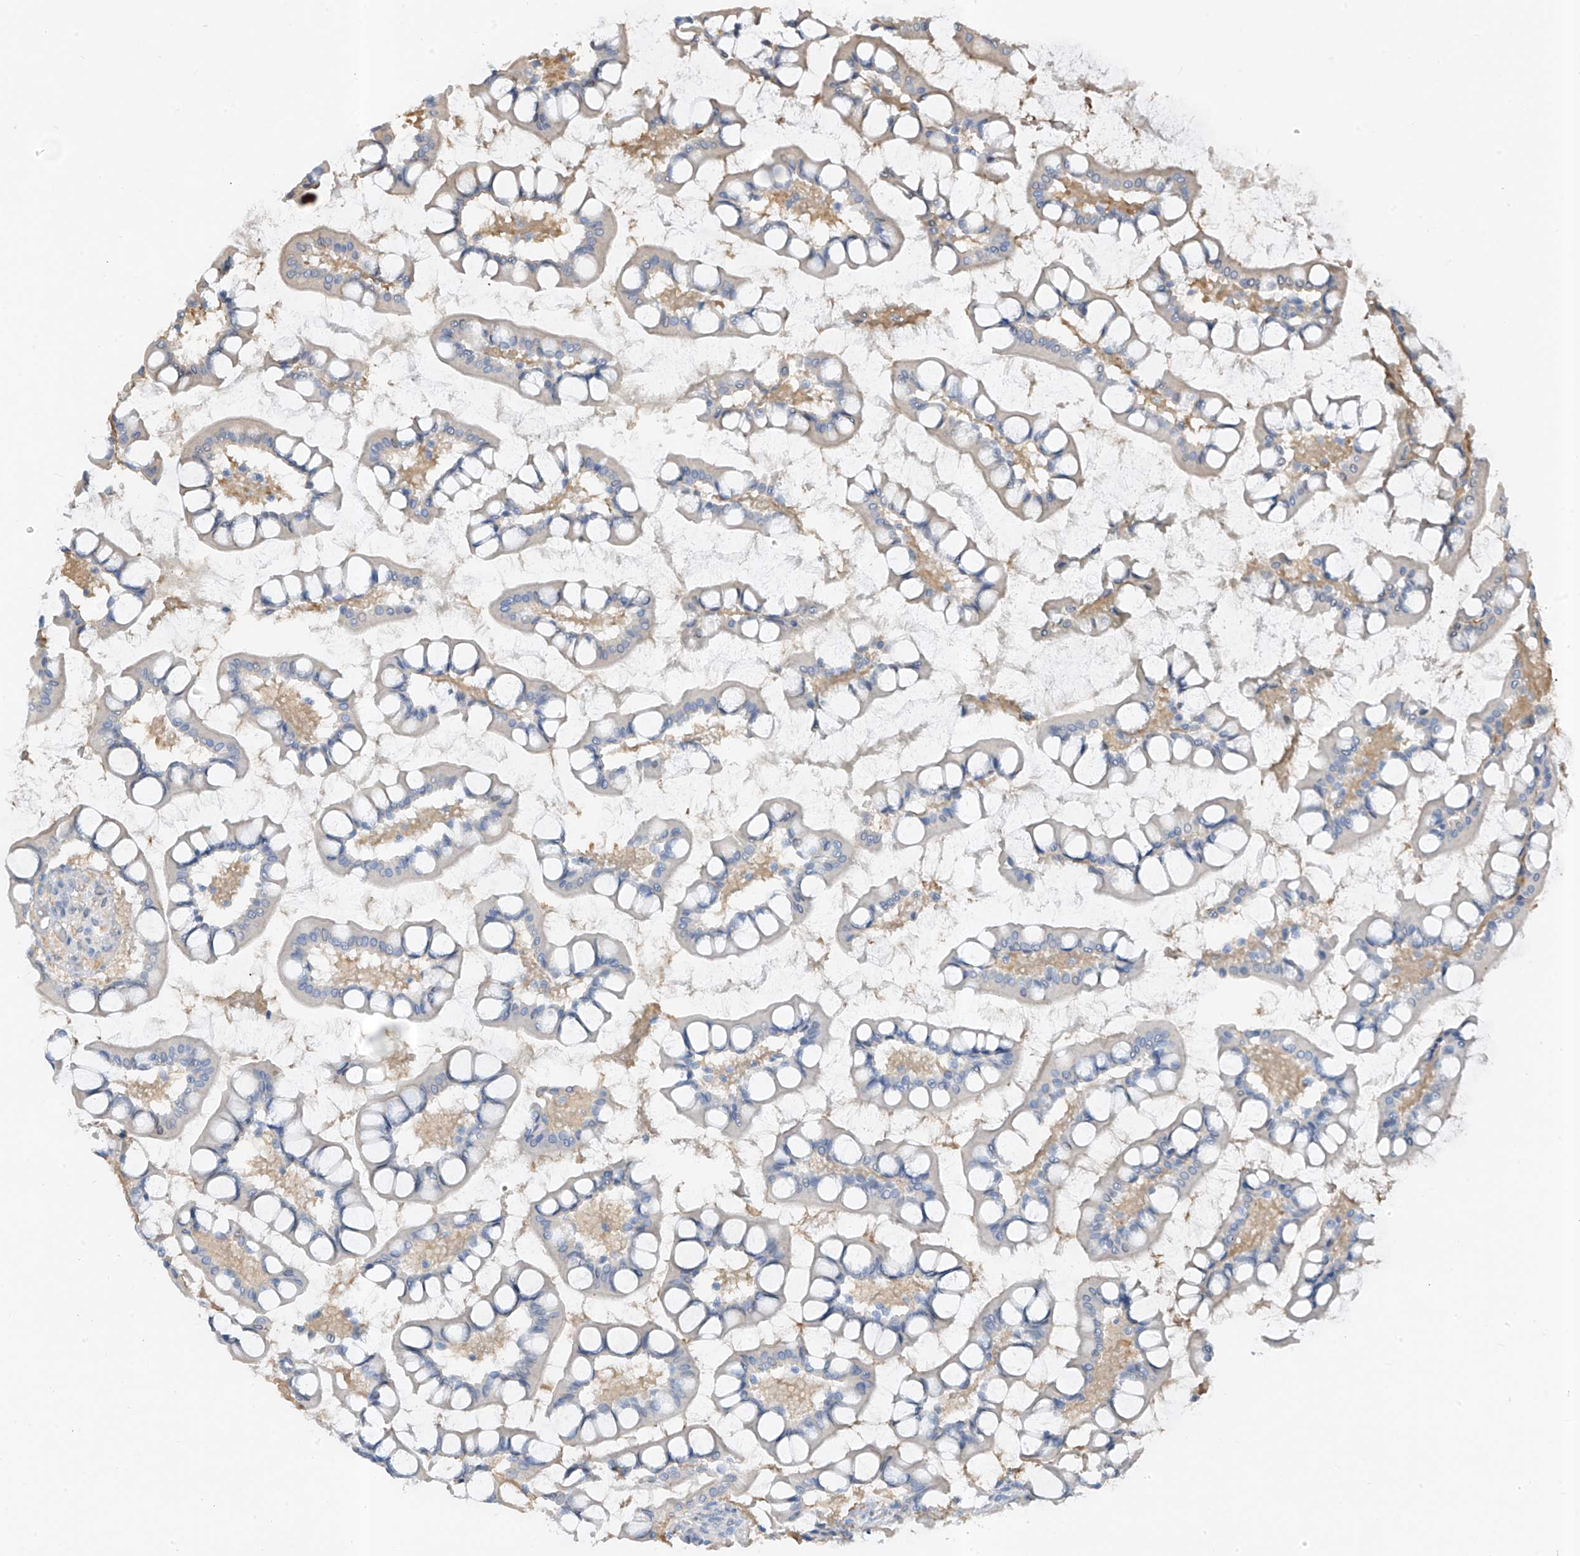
{"staining": {"intensity": "weak", "quantity": "25%-75%", "location": "cytoplasmic/membranous"}, "tissue": "small intestine", "cell_type": "Glandular cells", "image_type": "normal", "snomed": [{"axis": "morphology", "description": "Normal tissue, NOS"}, {"axis": "topography", "description": "Small intestine"}], "caption": "An image showing weak cytoplasmic/membranous positivity in approximately 25%-75% of glandular cells in normal small intestine, as visualized by brown immunohistochemical staining.", "gene": "RBP7", "patient": {"sex": "male", "age": 52}}